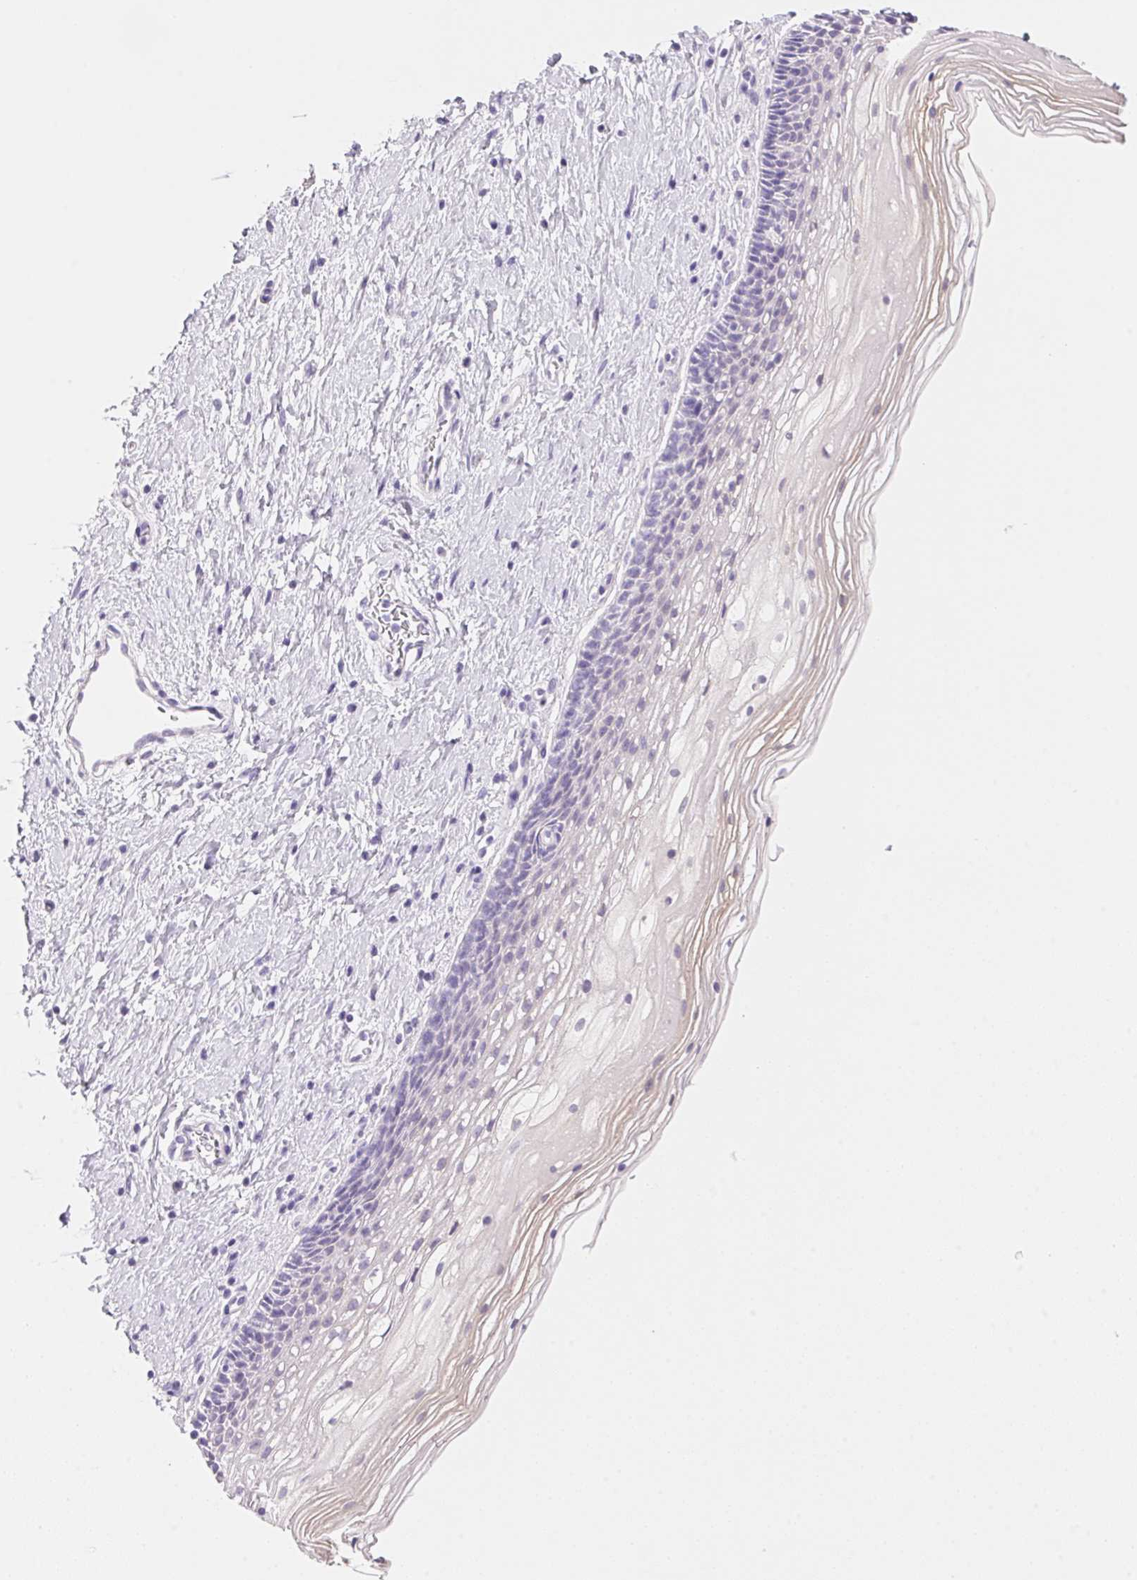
{"staining": {"intensity": "negative", "quantity": "none", "location": "none"}, "tissue": "cervix", "cell_type": "Glandular cells", "image_type": "normal", "snomed": [{"axis": "morphology", "description": "Normal tissue, NOS"}, {"axis": "topography", "description": "Cervix"}], "caption": "Immunohistochemistry (IHC) histopathology image of unremarkable human cervix stained for a protein (brown), which demonstrates no staining in glandular cells. (Stains: DAB (3,3'-diaminobenzidine) immunohistochemistry with hematoxylin counter stain, Microscopy: brightfield microscopy at high magnification).", "gene": "DHCR24", "patient": {"sex": "female", "age": 34}}